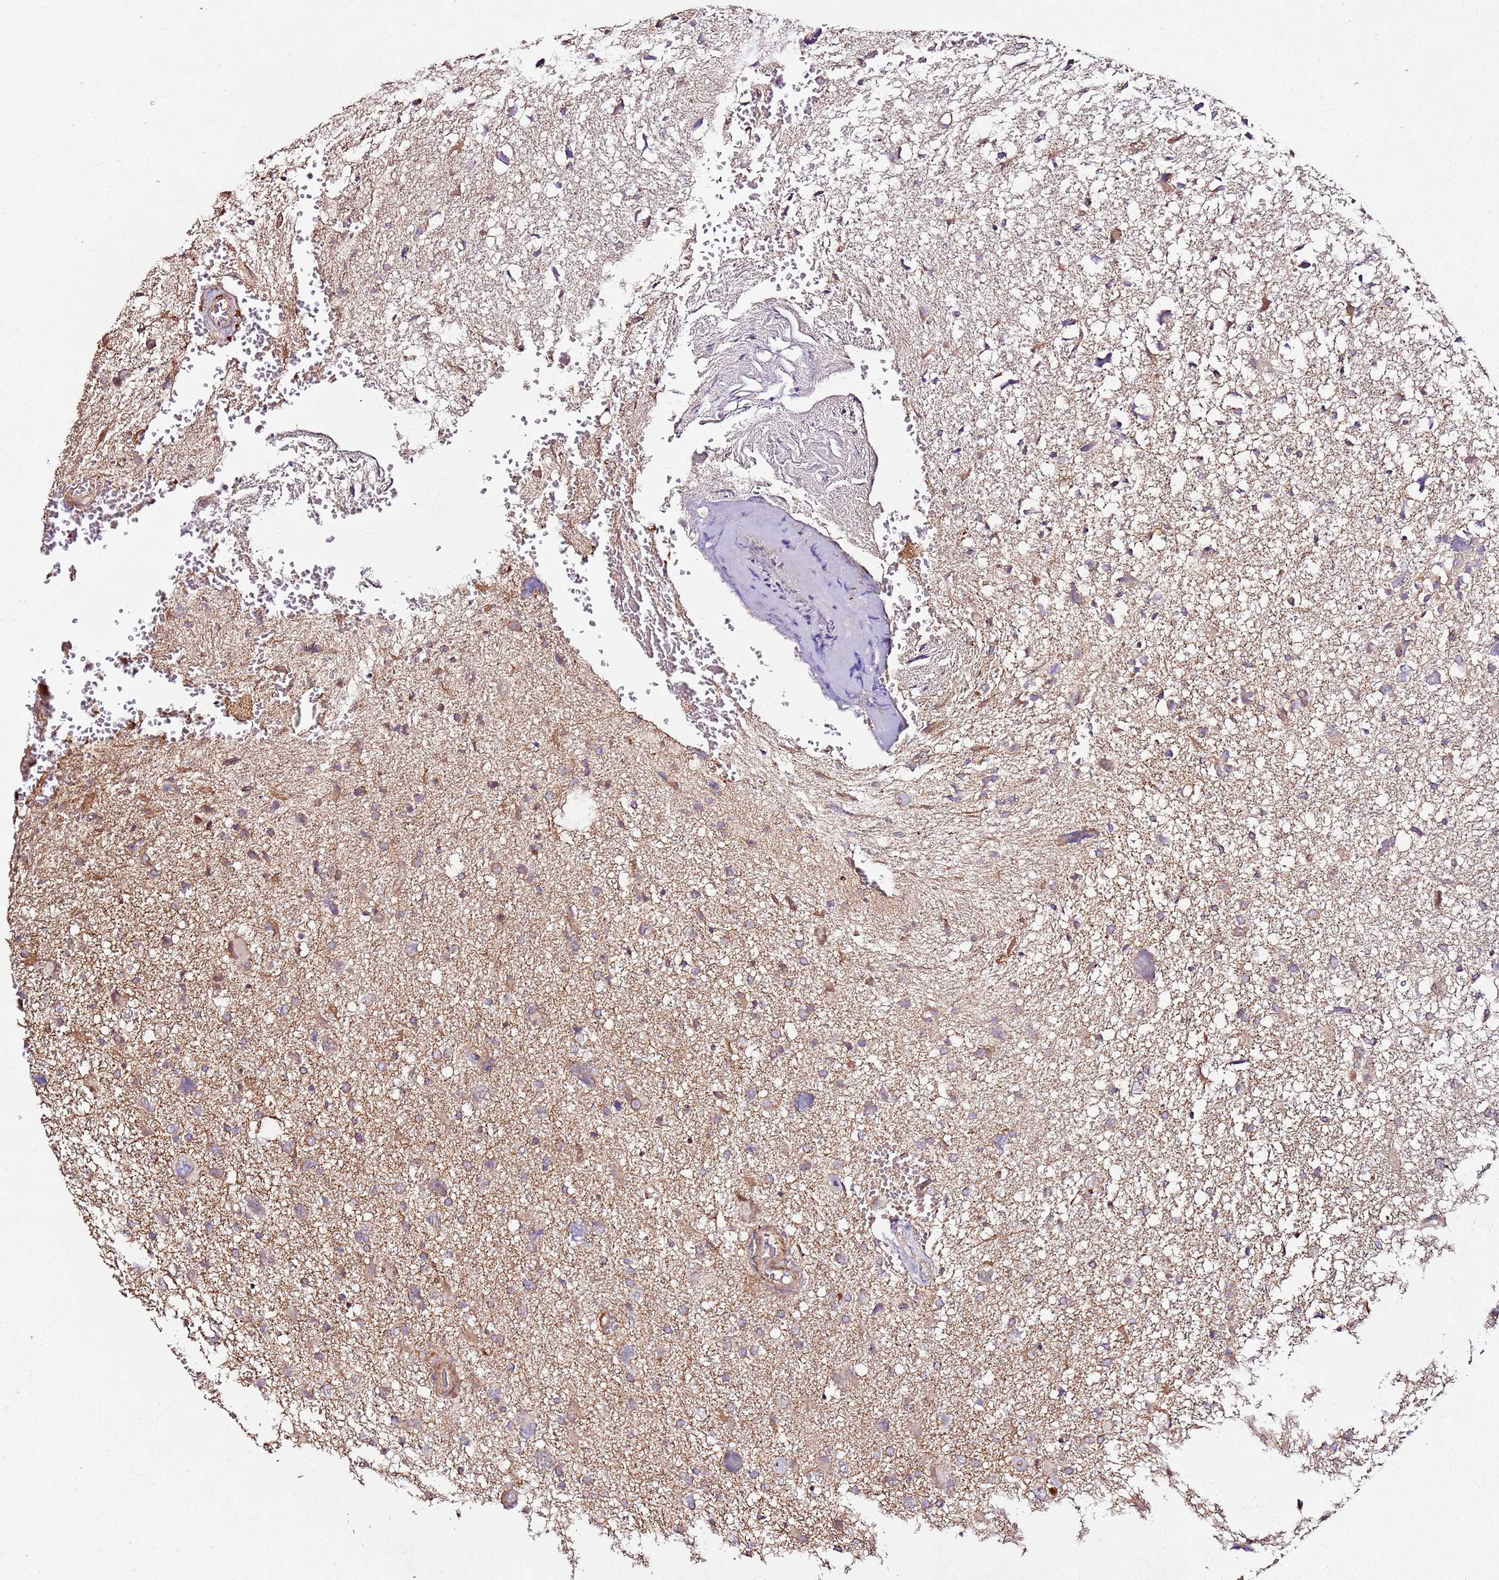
{"staining": {"intensity": "weak", "quantity": "25%-75%", "location": "cytoplasmic/membranous"}, "tissue": "glioma", "cell_type": "Tumor cells", "image_type": "cancer", "snomed": [{"axis": "morphology", "description": "Glioma, malignant, High grade"}, {"axis": "topography", "description": "Brain"}], "caption": "Weak cytoplasmic/membranous staining is present in approximately 25%-75% of tumor cells in high-grade glioma (malignant).", "gene": "KRTAP21-3", "patient": {"sex": "male", "age": 61}}